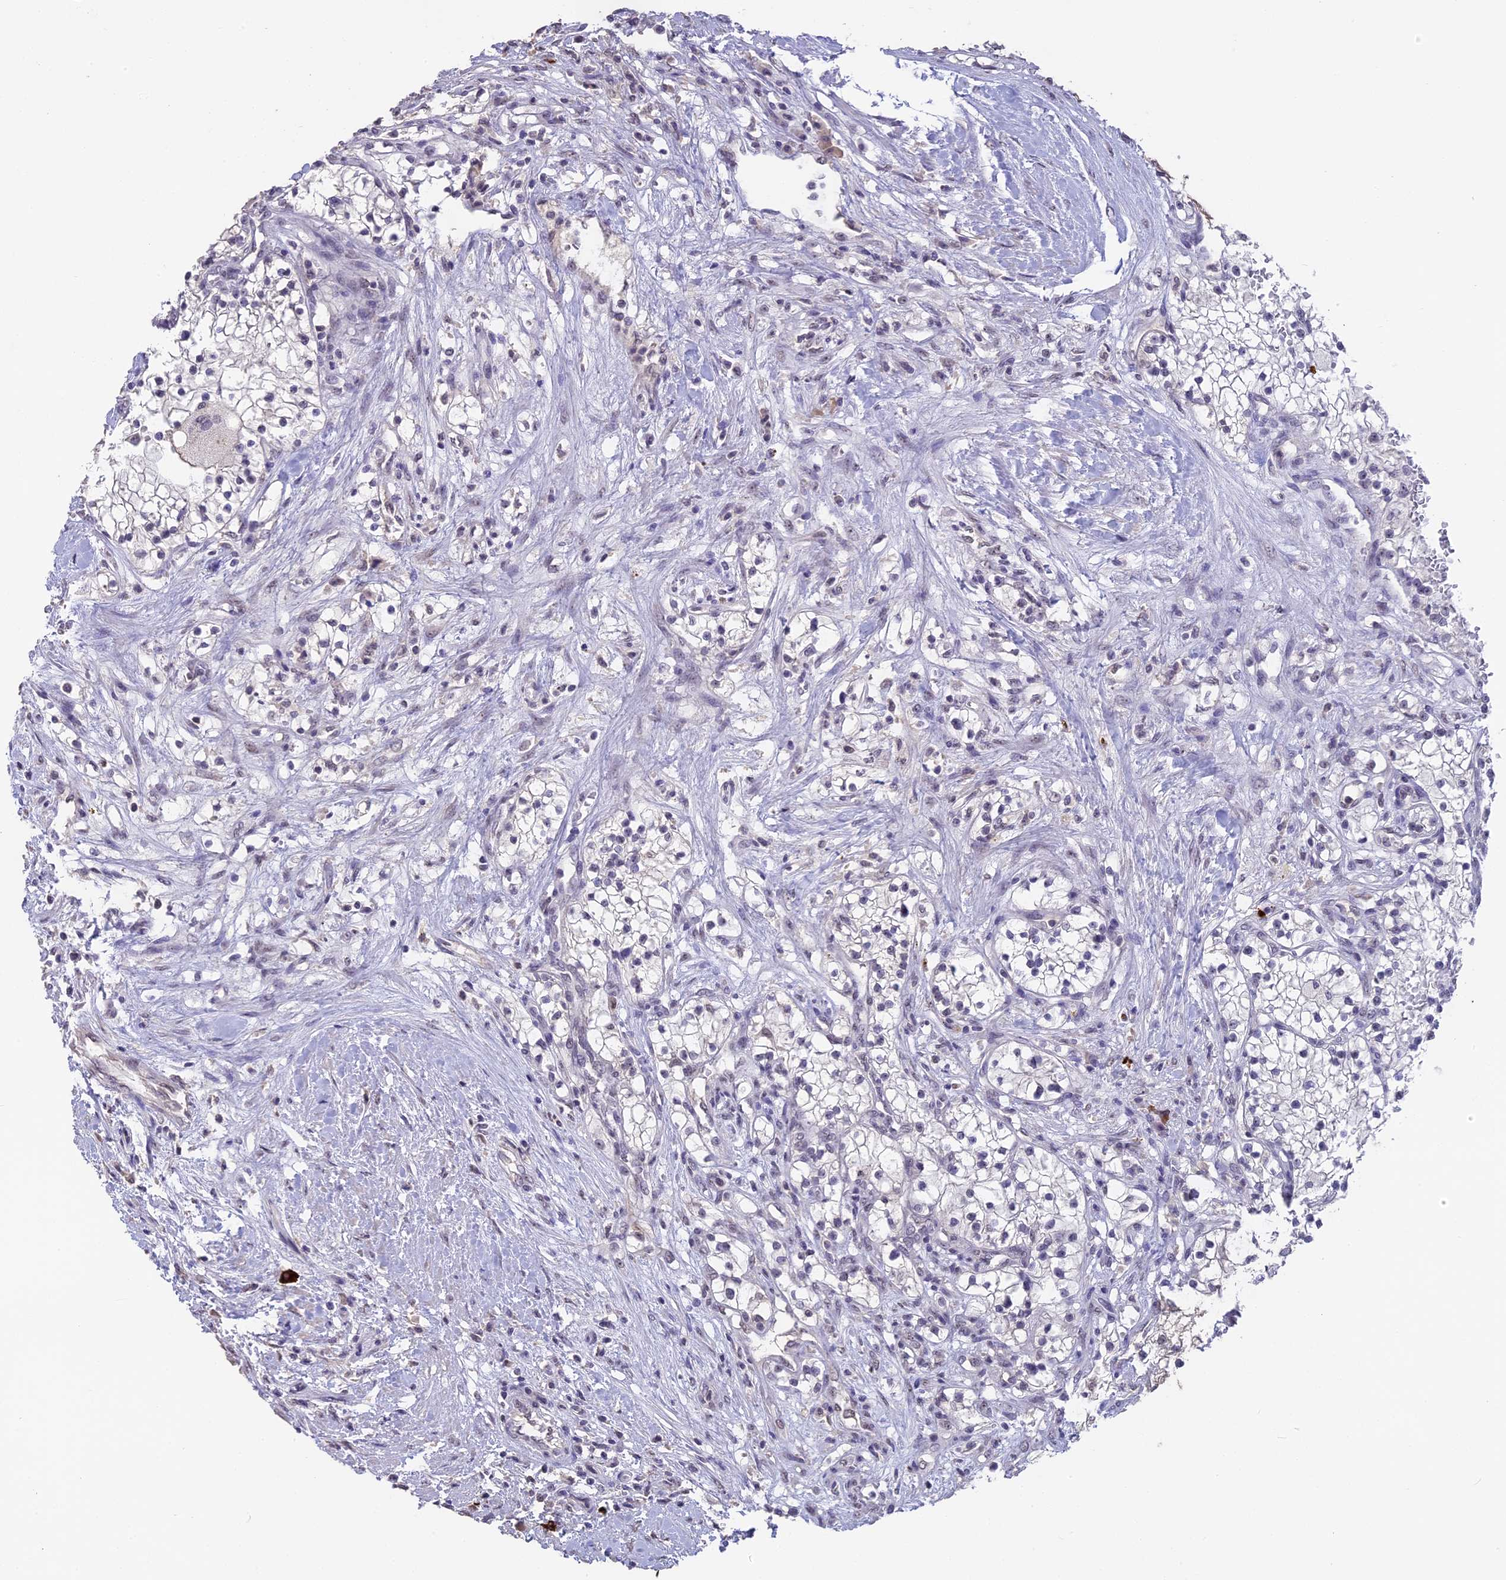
{"staining": {"intensity": "negative", "quantity": "none", "location": "none"}, "tissue": "renal cancer", "cell_type": "Tumor cells", "image_type": "cancer", "snomed": [{"axis": "morphology", "description": "Normal tissue, NOS"}, {"axis": "morphology", "description": "Adenocarcinoma, NOS"}, {"axis": "topography", "description": "Kidney"}], "caption": "A histopathology image of human renal cancer is negative for staining in tumor cells.", "gene": "SETD2", "patient": {"sex": "male", "age": 68}}